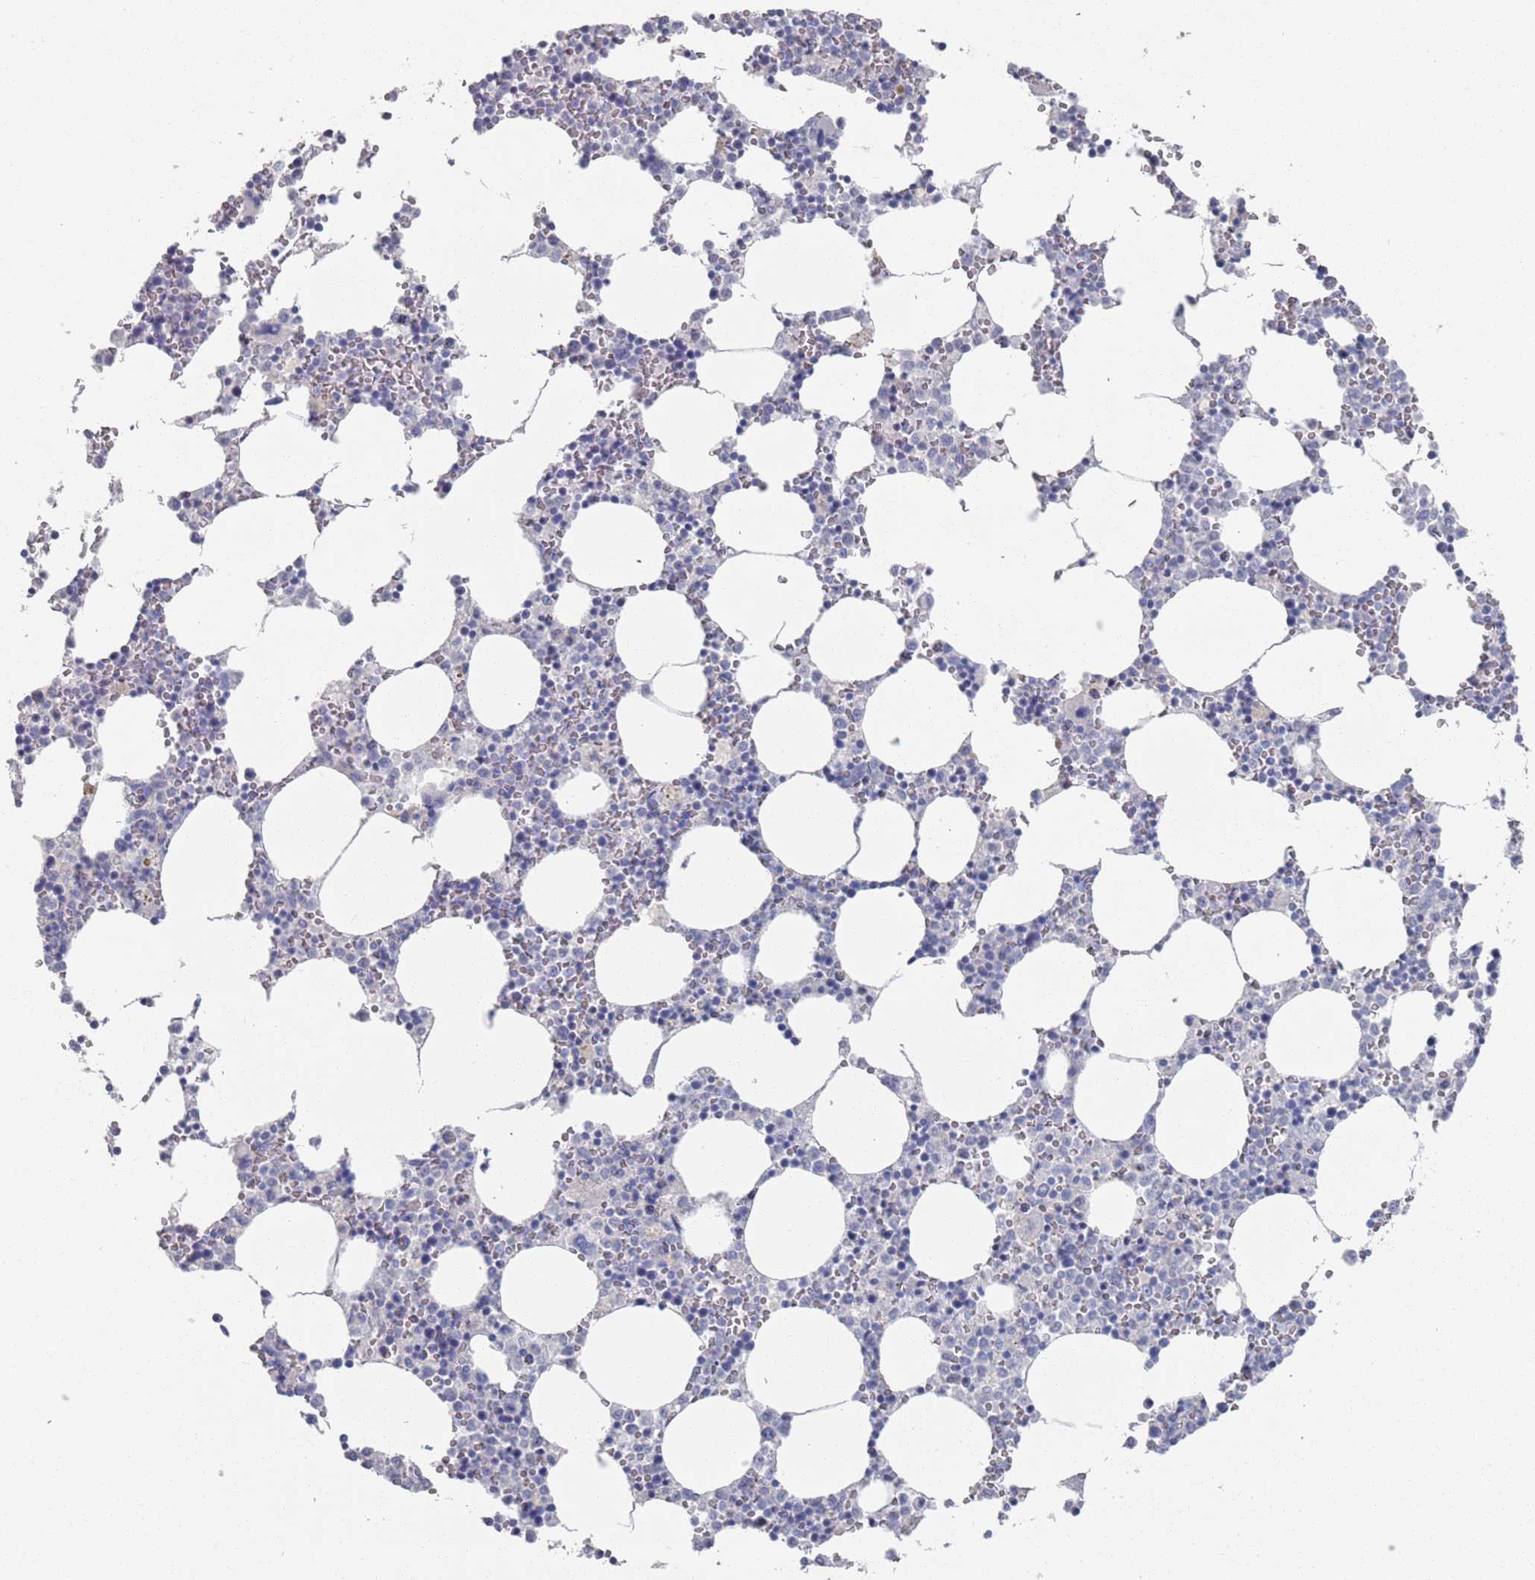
{"staining": {"intensity": "negative", "quantity": "none", "location": "none"}, "tissue": "bone marrow", "cell_type": "Hematopoietic cells", "image_type": "normal", "snomed": [{"axis": "morphology", "description": "Normal tissue, NOS"}, {"axis": "topography", "description": "Bone marrow"}], "caption": "Immunohistochemical staining of unremarkable human bone marrow demonstrates no significant expression in hematopoietic cells. (Immunohistochemistry (ihc), brightfield microscopy, high magnification).", "gene": "PROM2", "patient": {"sex": "female", "age": 64}}